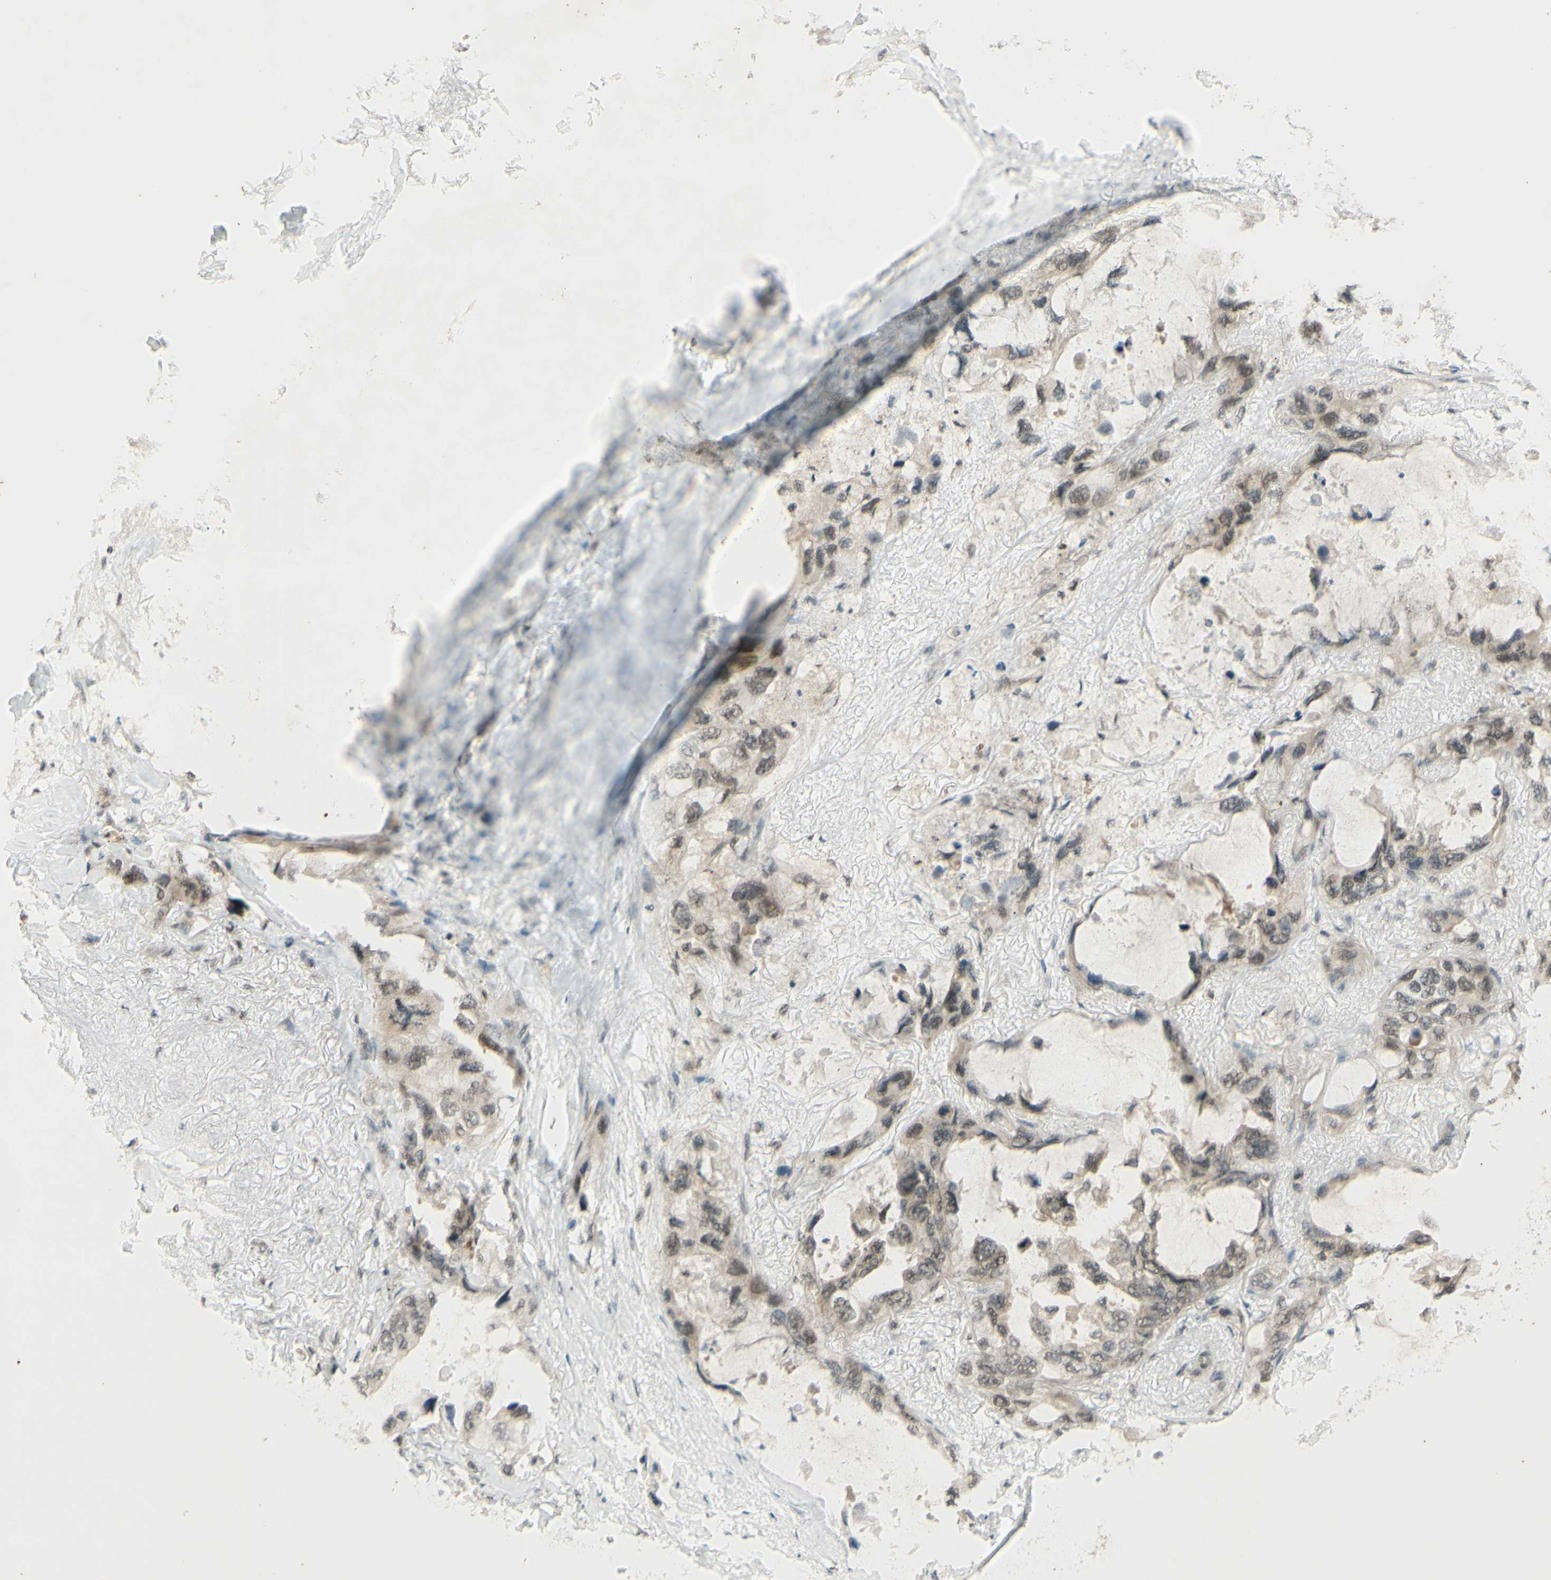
{"staining": {"intensity": "weak", "quantity": ">75%", "location": "nuclear"}, "tissue": "lung cancer", "cell_type": "Tumor cells", "image_type": "cancer", "snomed": [{"axis": "morphology", "description": "Squamous cell carcinoma, NOS"}, {"axis": "topography", "description": "Lung"}], "caption": "About >75% of tumor cells in lung cancer display weak nuclear protein staining as visualized by brown immunohistochemical staining.", "gene": "SMARCB1", "patient": {"sex": "female", "age": 73}}